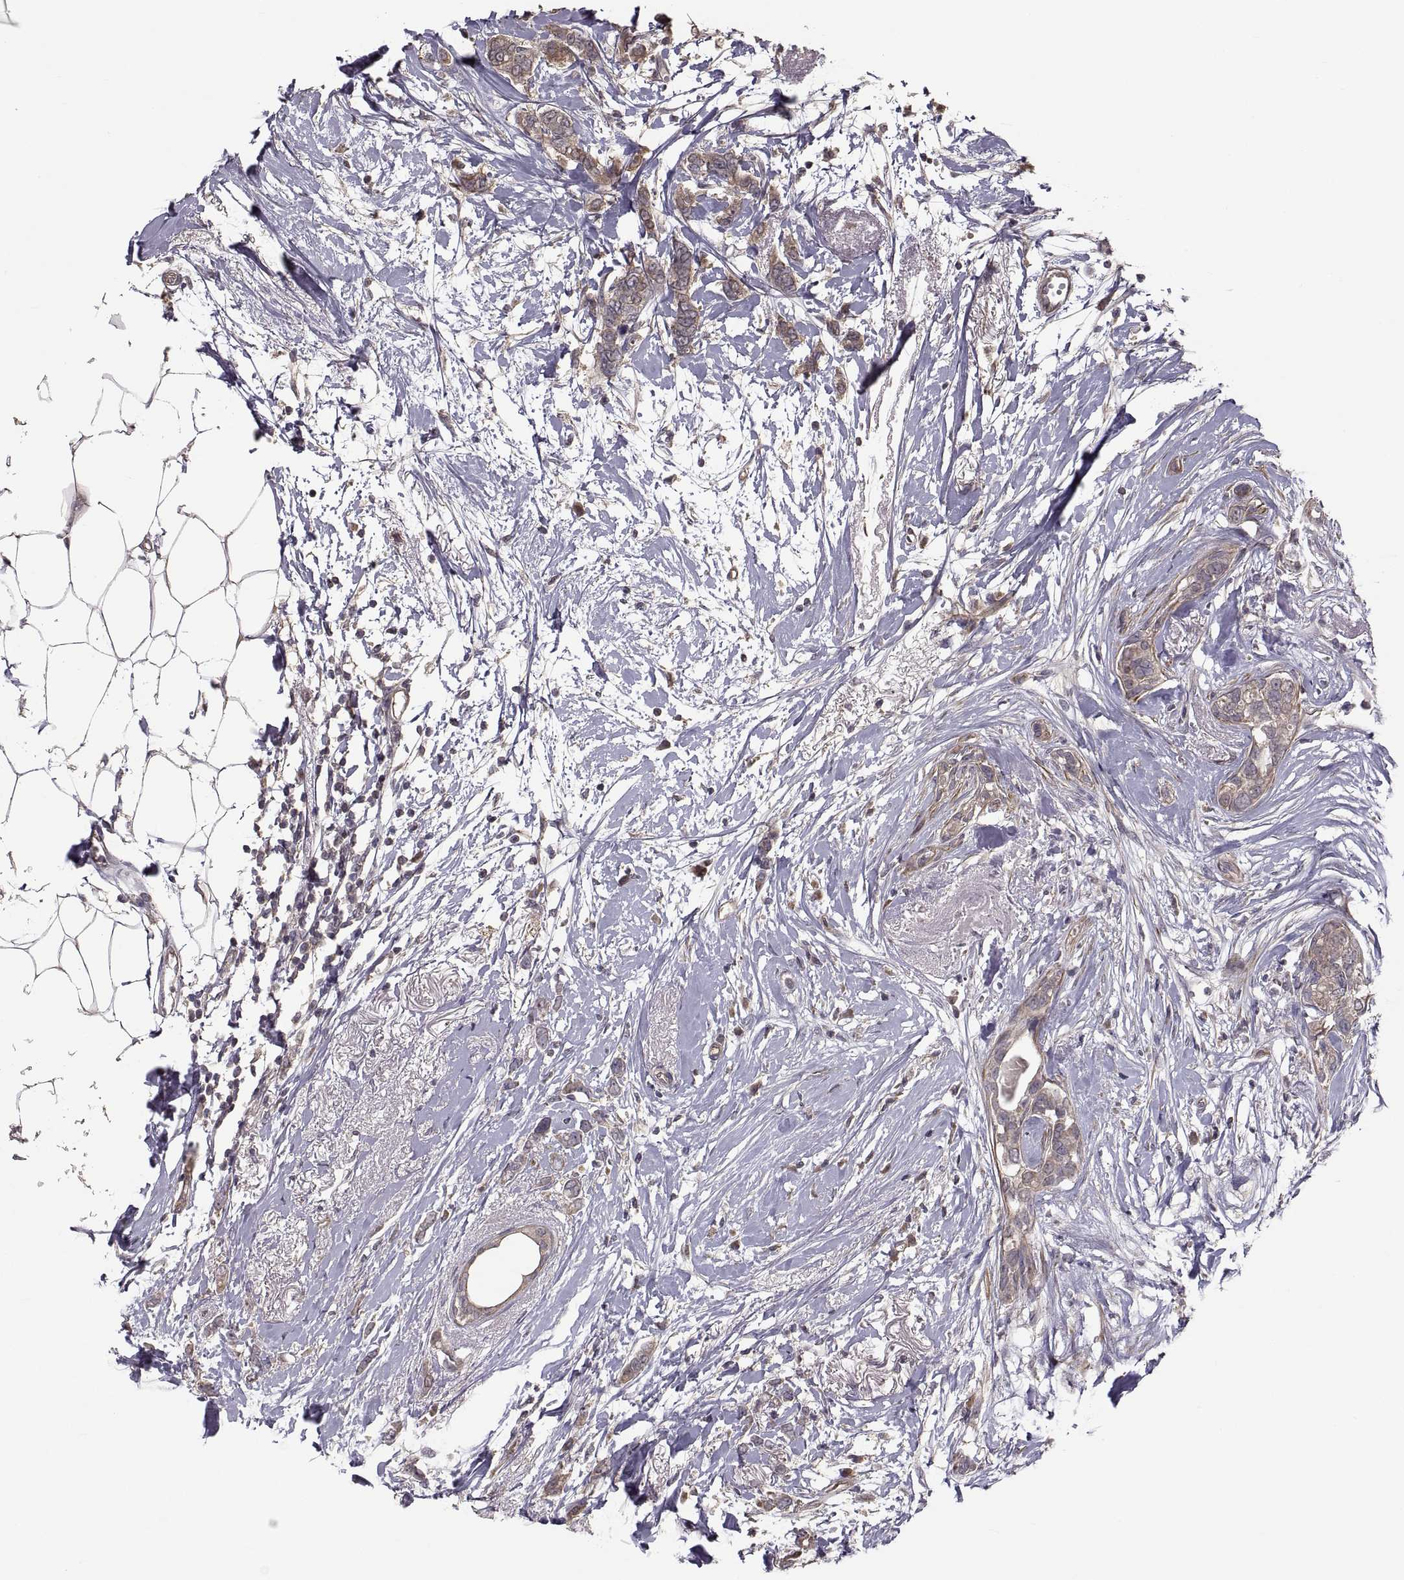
{"staining": {"intensity": "weak", "quantity": "25%-75%", "location": "cytoplasmic/membranous"}, "tissue": "breast cancer", "cell_type": "Tumor cells", "image_type": "cancer", "snomed": [{"axis": "morphology", "description": "Duct carcinoma"}, {"axis": "topography", "description": "Breast"}], "caption": "DAB (3,3'-diaminobenzidine) immunohistochemical staining of human breast cancer shows weak cytoplasmic/membranous protein positivity in about 25%-75% of tumor cells. (DAB (3,3'-diaminobenzidine) IHC with brightfield microscopy, high magnification).", "gene": "PMM2", "patient": {"sex": "female", "age": 40}}